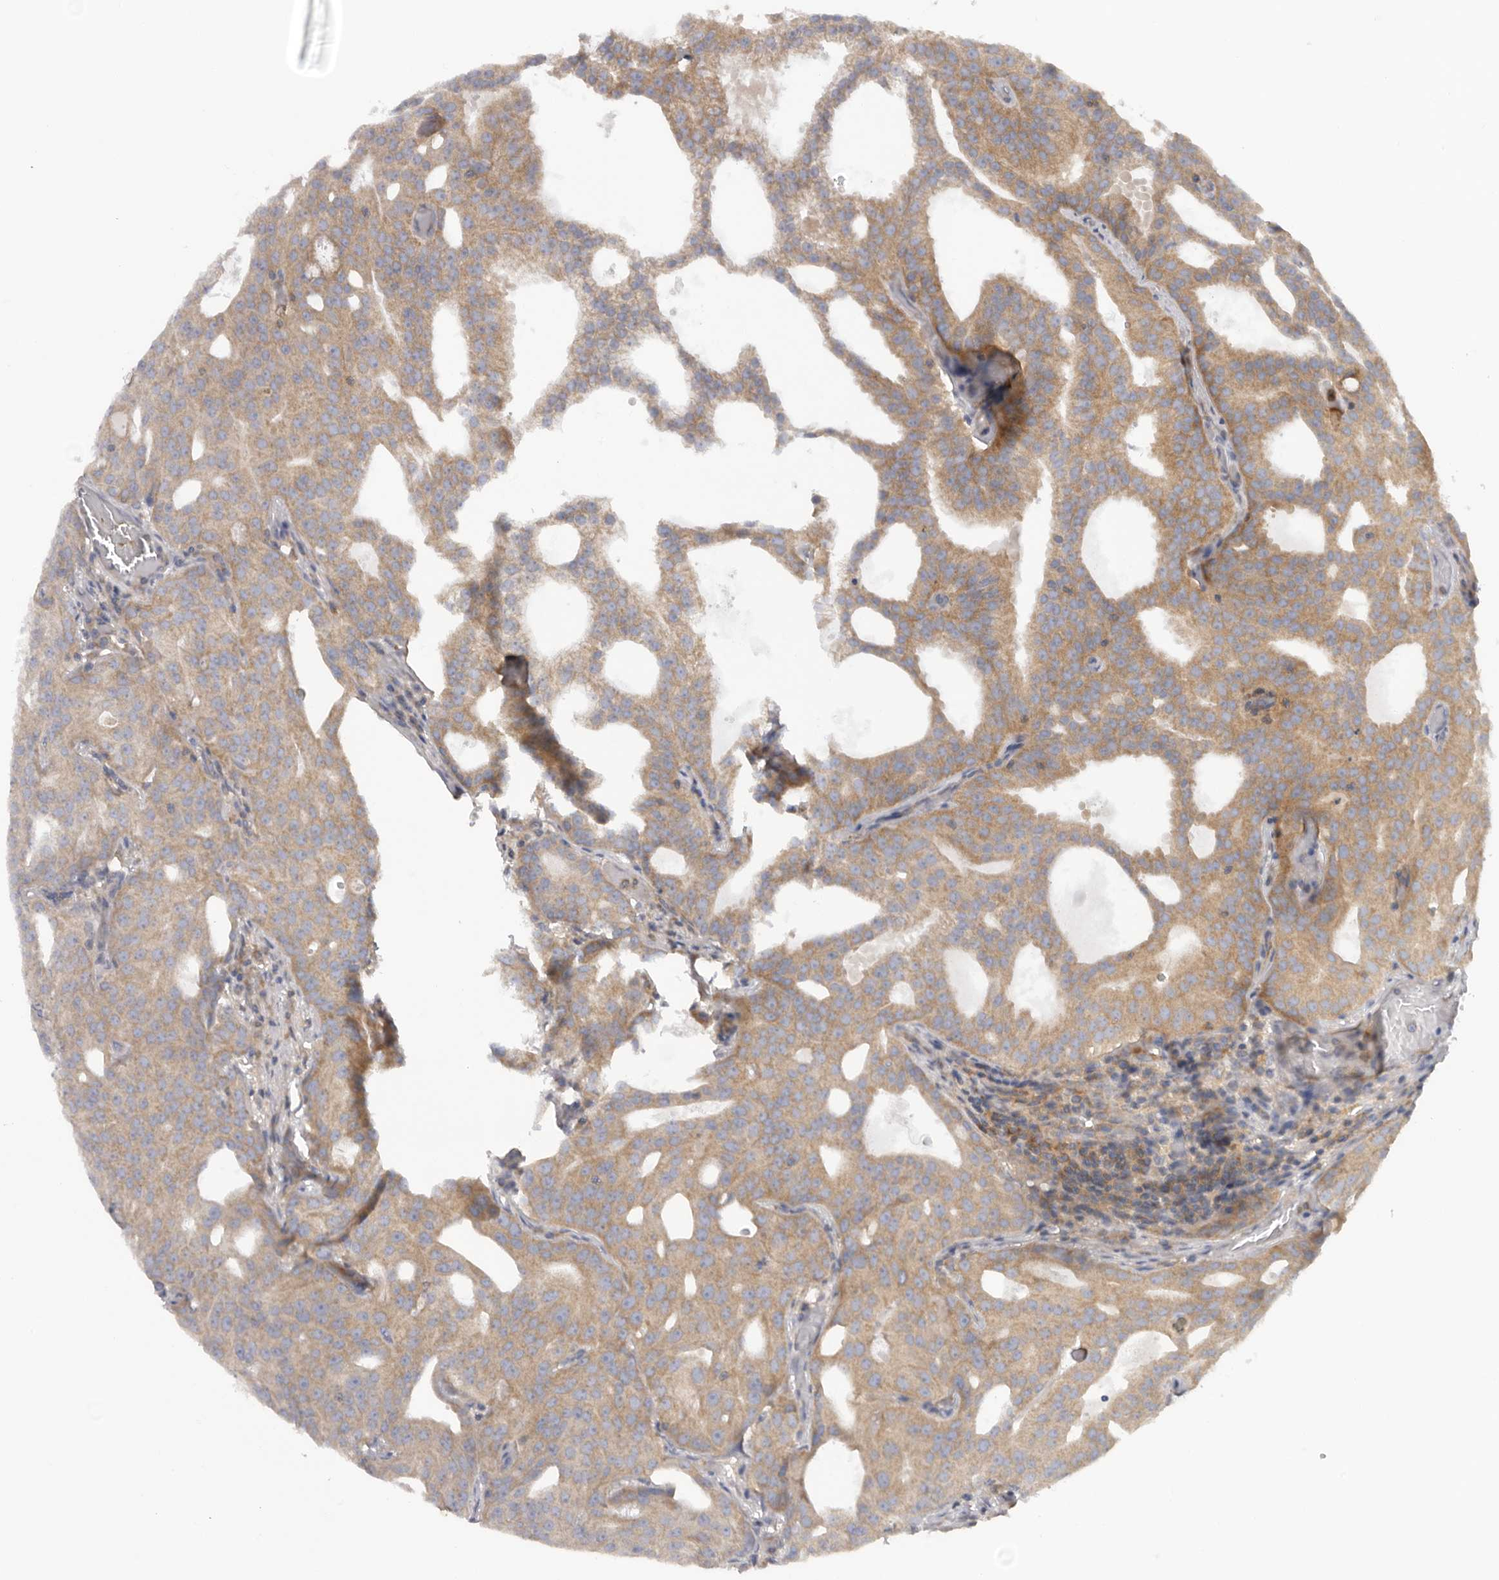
{"staining": {"intensity": "moderate", "quantity": ">75%", "location": "cytoplasmic/membranous"}, "tissue": "prostate cancer", "cell_type": "Tumor cells", "image_type": "cancer", "snomed": [{"axis": "morphology", "description": "Adenocarcinoma, Medium grade"}, {"axis": "topography", "description": "Prostate"}], "caption": "An image showing moderate cytoplasmic/membranous expression in about >75% of tumor cells in prostate cancer (medium-grade adenocarcinoma), as visualized by brown immunohistochemical staining.", "gene": "PPP1R42", "patient": {"sex": "male", "age": 88}}